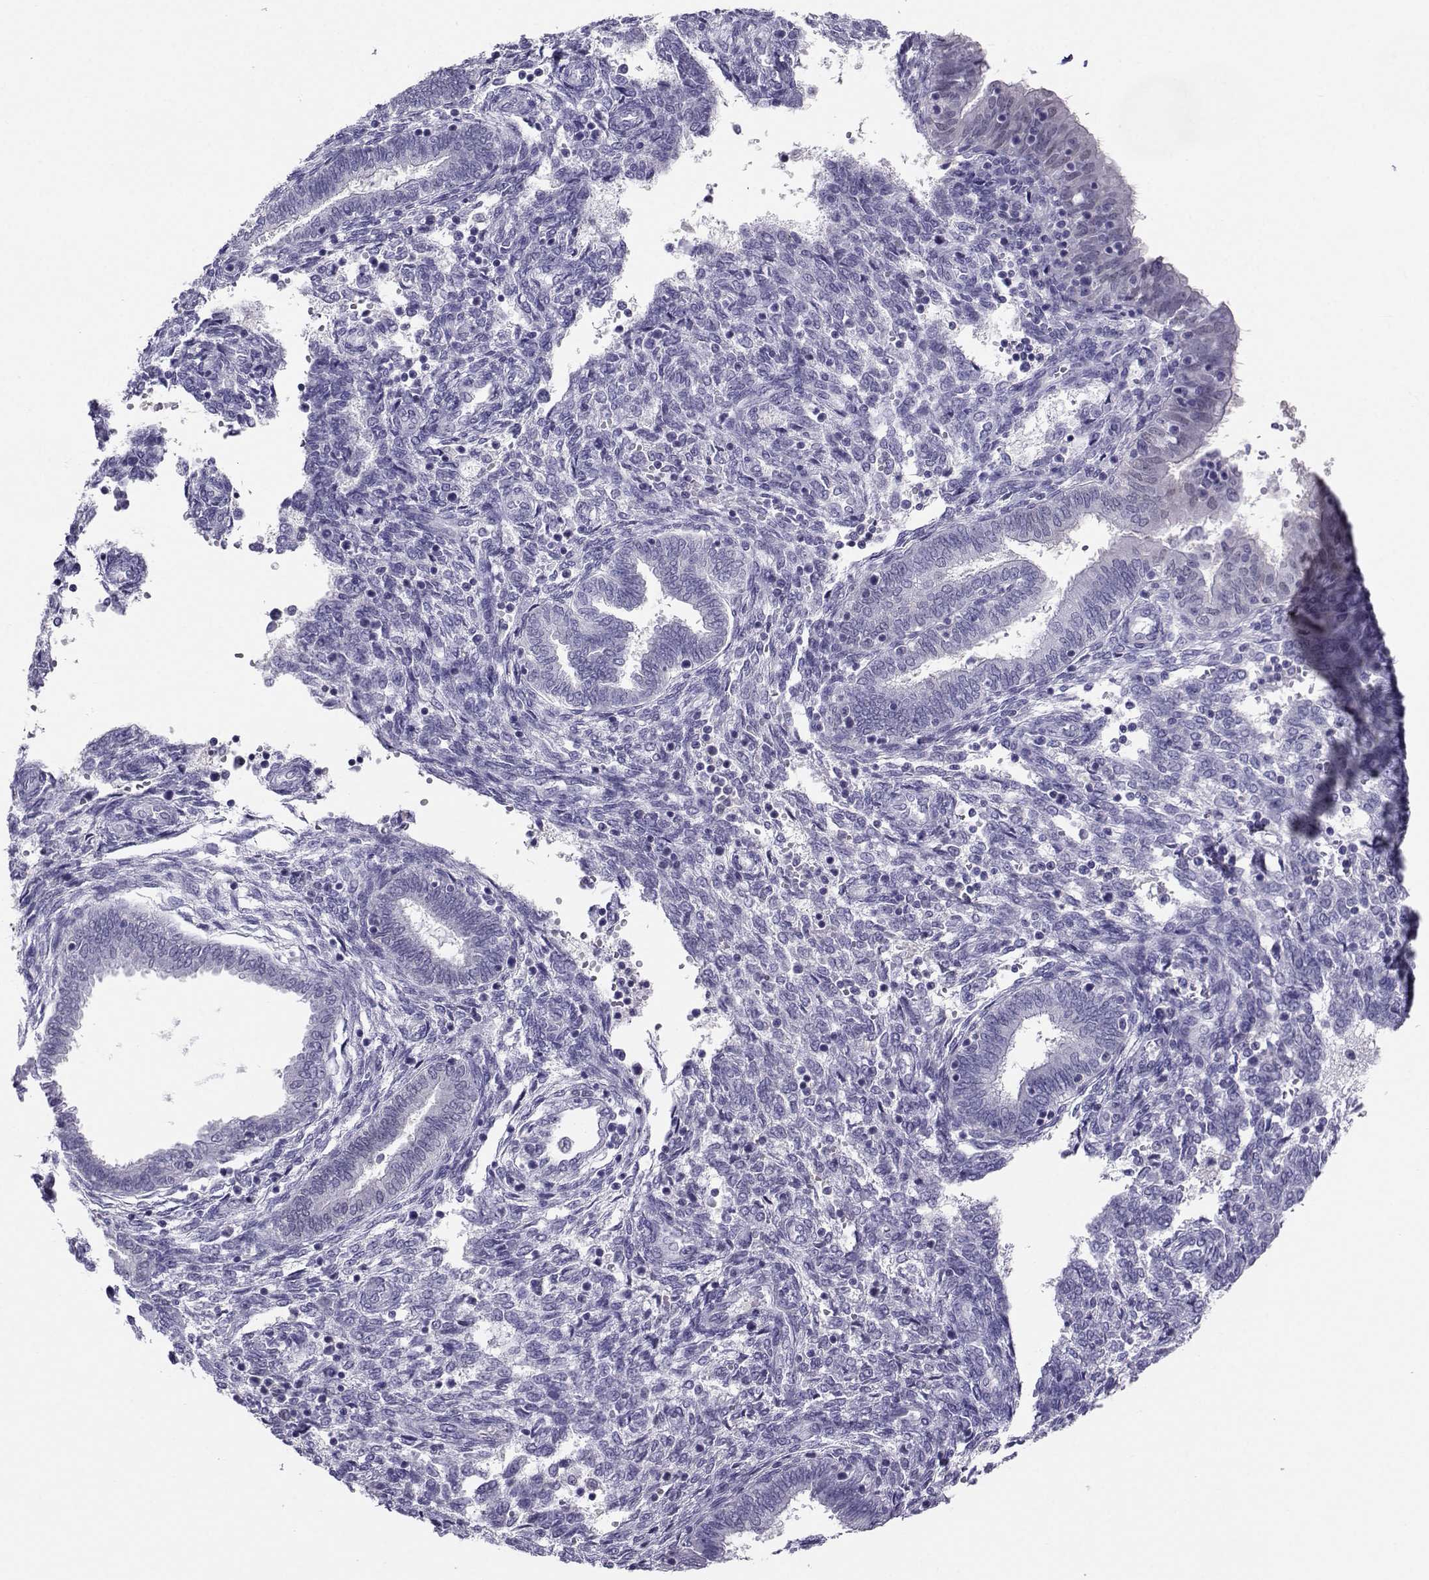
{"staining": {"intensity": "negative", "quantity": "none", "location": "none"}, "tissue": "endometrium", "cell_type": "Cells in endometrial stroma", "image_type": "normal", "snomed": [{"axis": "morphology", "description": "Normal tissue, NOS"}, {"axis": "topography", "description": "Endometrium"}], "caption": "Human endometrium stained for a protein using IHC shows no staining in cells in endometrial stroma.", "gene": "PGK1", "patient": {"sex": "female", "age": 42}}